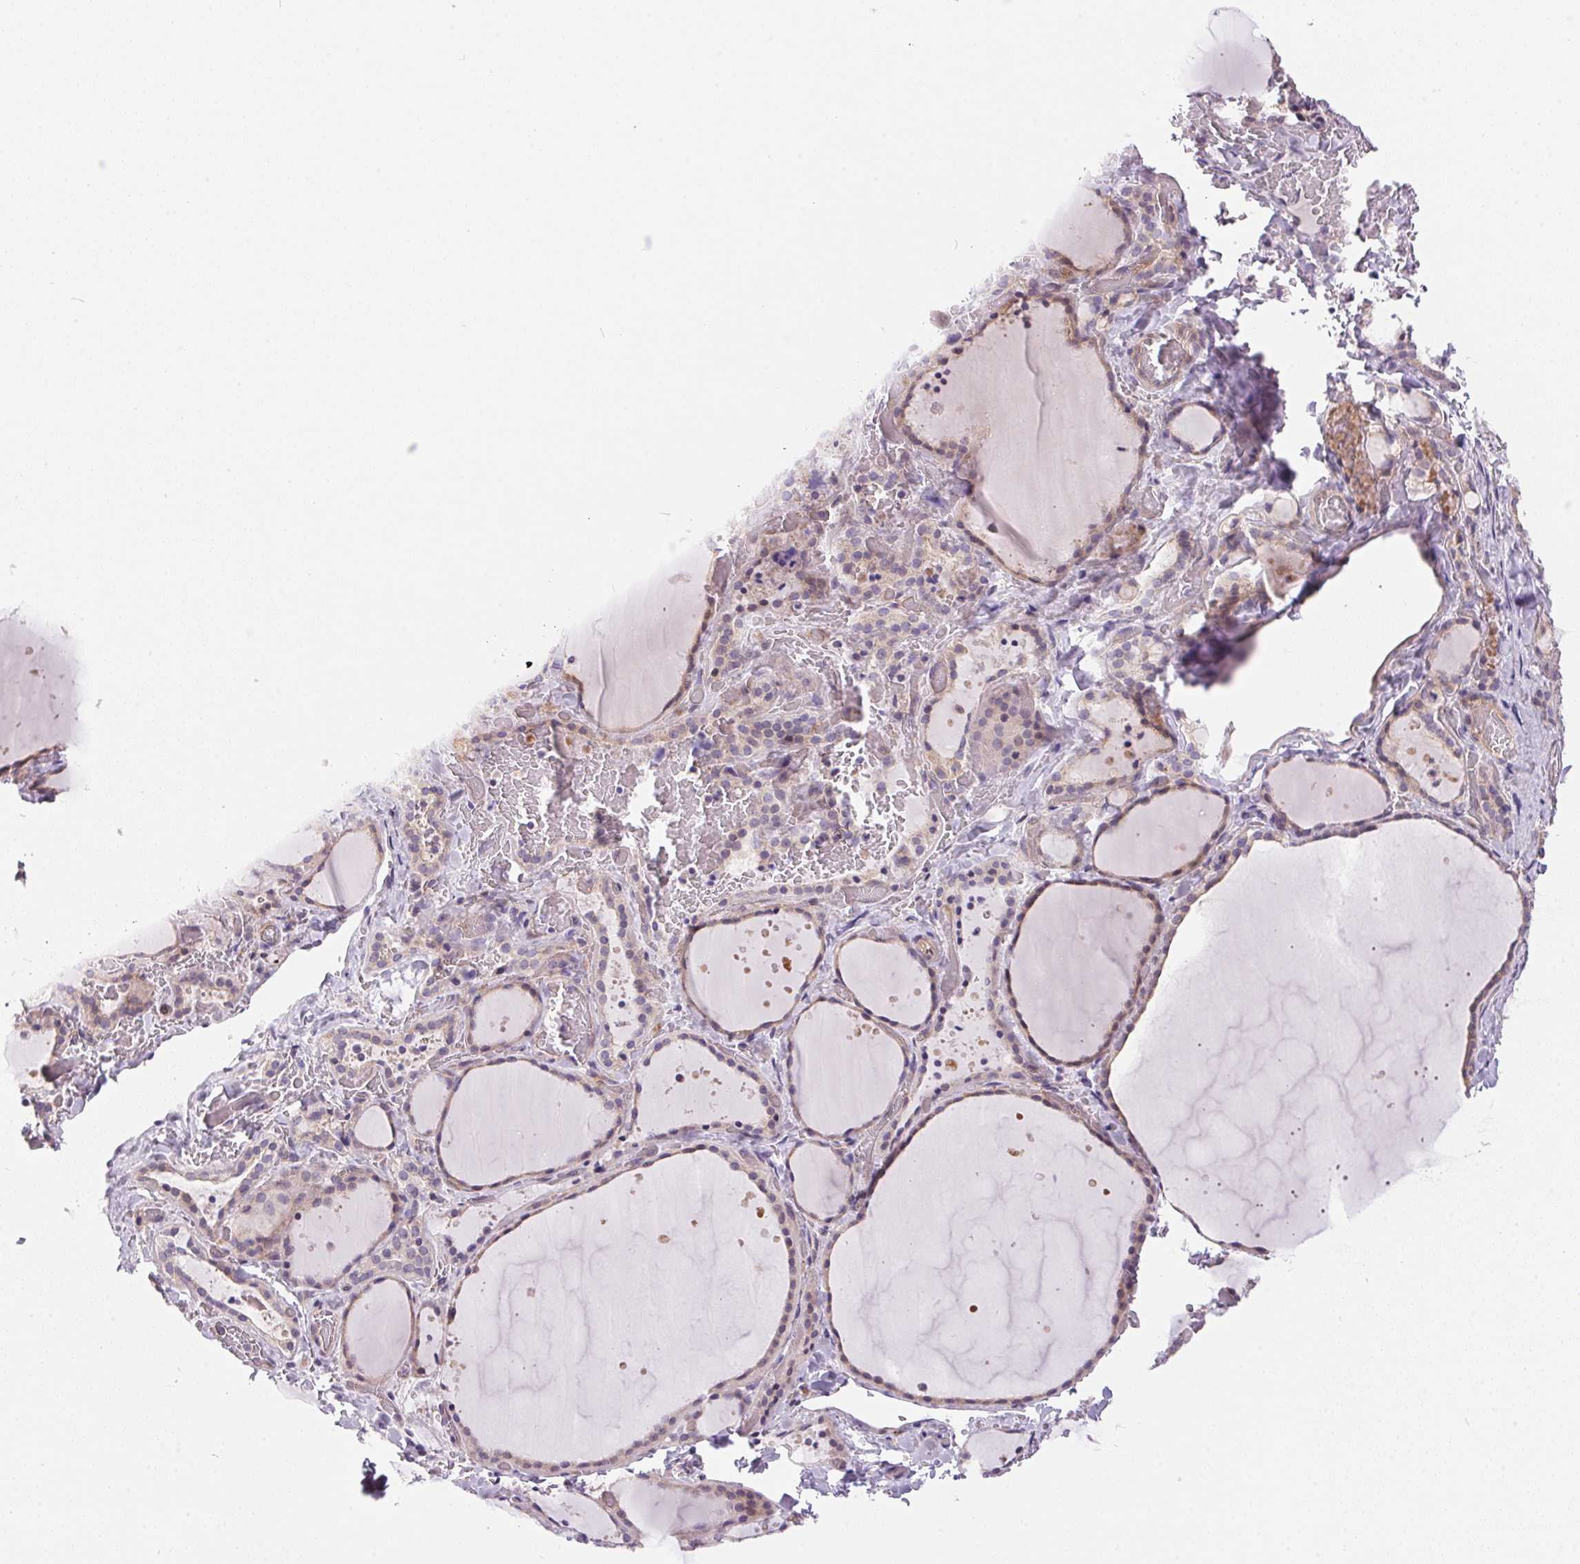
{"staining": {"intensity": "weak", "quantity": "<25%", "location": "cytoplasmic/membranous"}, "tissue": "thyroid gland", "cell_type": "Glandular cells", "image_type": "normal", "snomed": [{"axis": "morphology", "description": "Normal tissue, NOS"}, {"axis": "topography", "description": "Thyroid gland"}], "caption": "The micrograph shows no staining of glandular cells in unremarkable thyroid gland. (Brightfield microscopy of DAB (3,3'-diaminobenzidine) immunohistochemistry (IHC) at high magnification).", "gene": "UNC13B", "patient": {"sex": "female", "age": 36}}